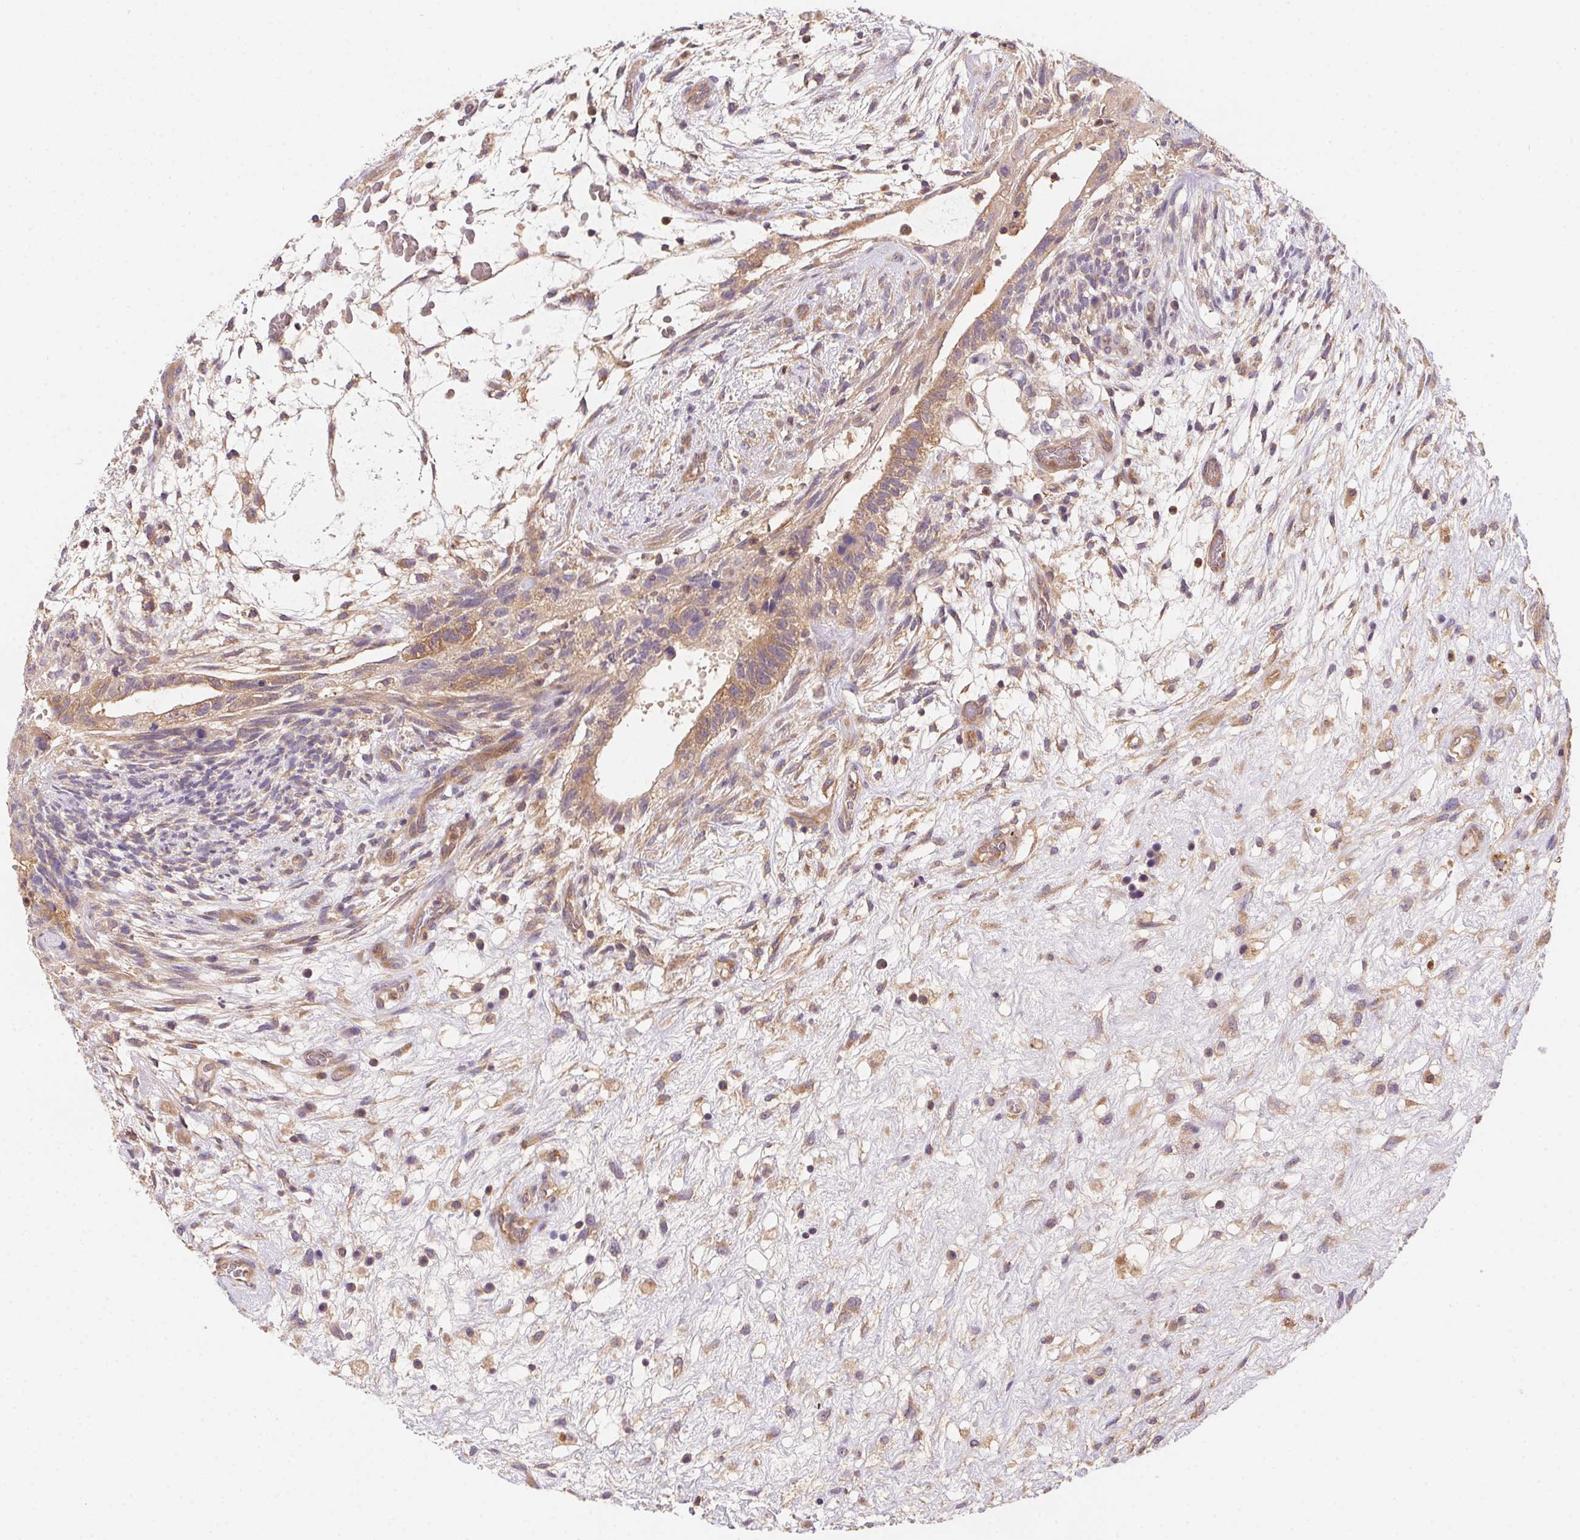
{"staining": {"intensity": "weak", "quantity": ">75%", "location": "cytoplasmic/membranous"}, "tissue": "testis cancer", "cell_type": "Tumor cells", "image_type": "cancer", "snomed": [{"axis": "morphology", "description": "Normal tissue, NOS"}, {"axis": "morphology", "description": "Carcinoma, Embryonal, NOS"}, {"axis": "topography", "description": "Testis"}], "caption": "A brown stain highlights weak cytoplasmic/membranous expression of a protein in testis embryonal carcinoma tumor cells.", "gene": "PRKAA1", "patient": {"sex": "male", "age": 32}}